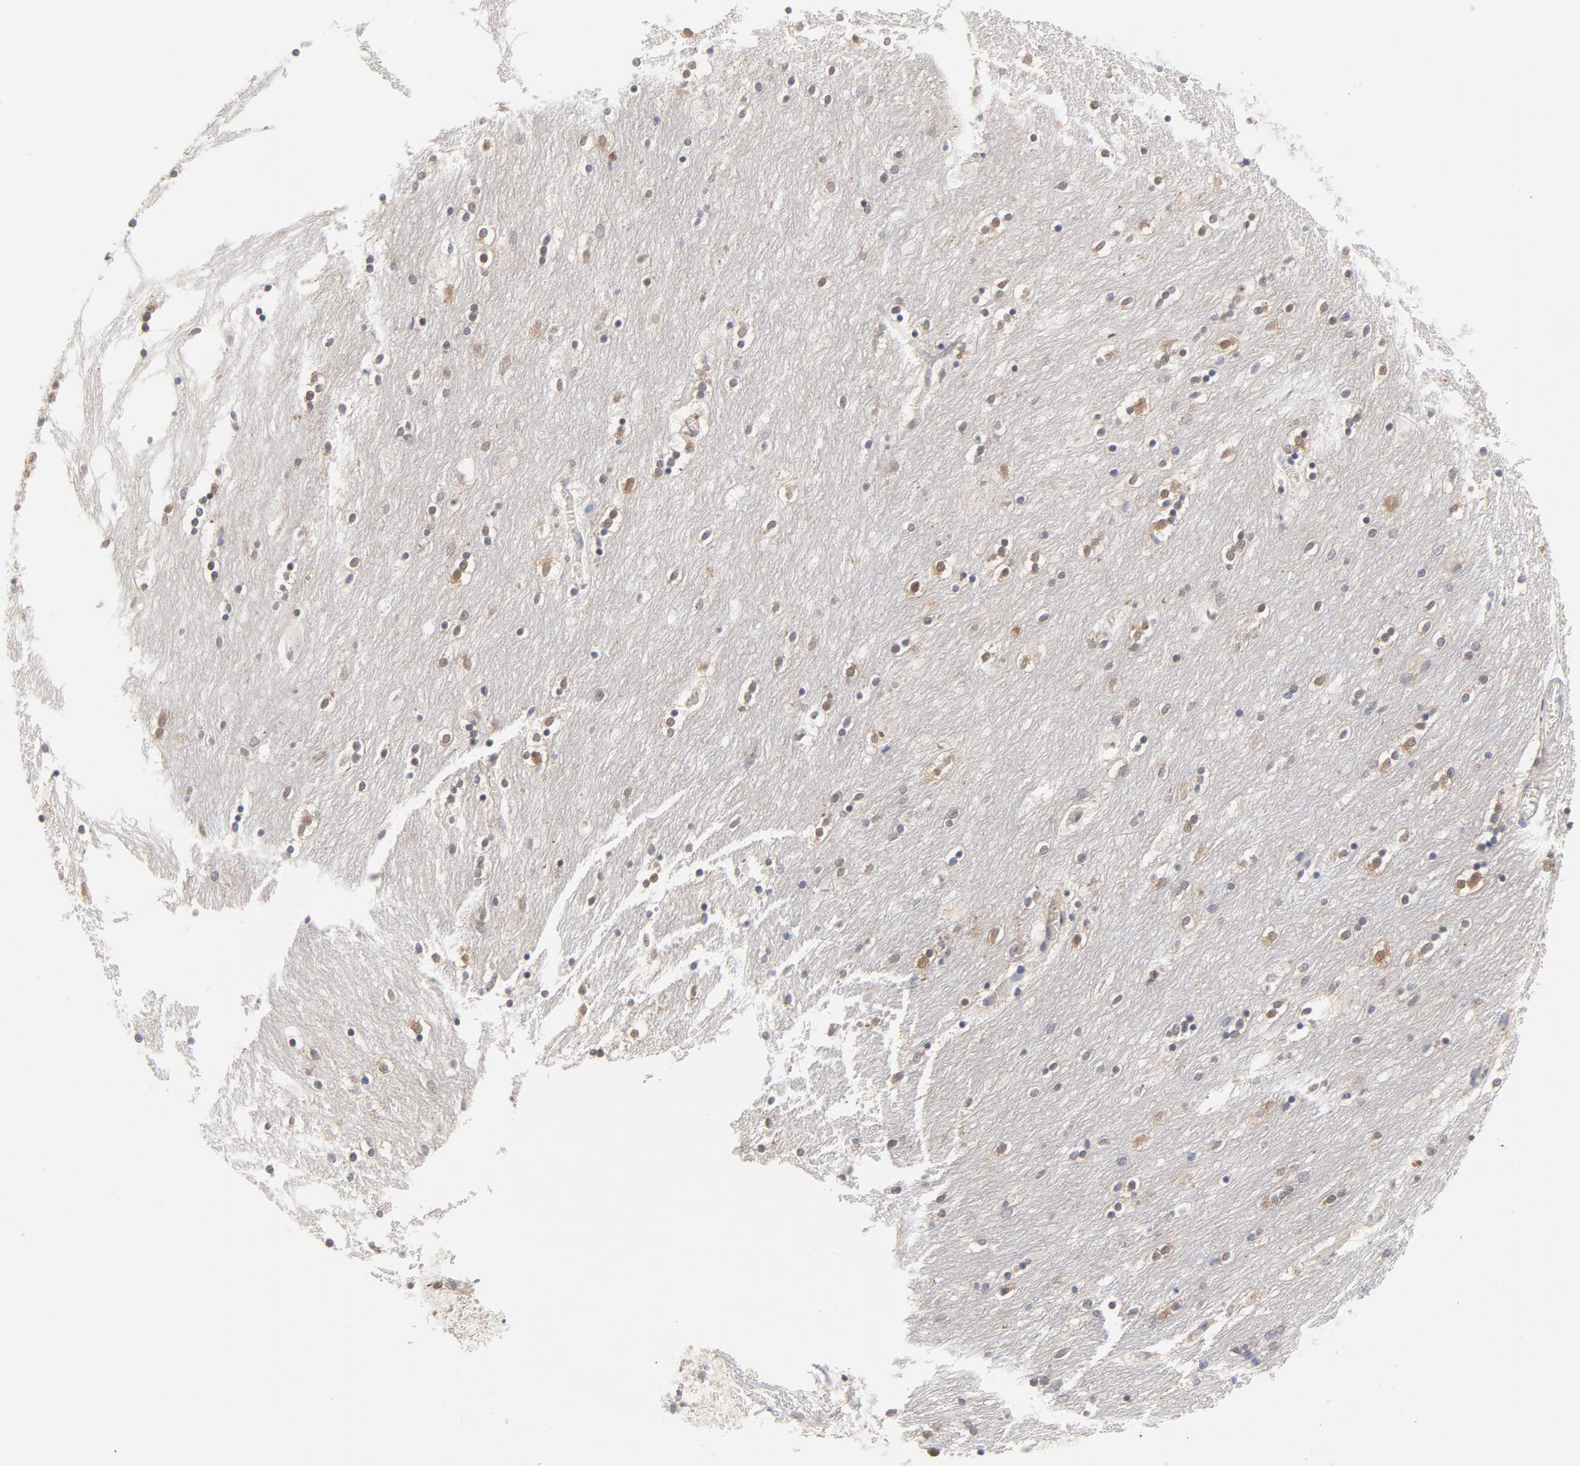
{"staining": {"intensity": "negative", "quantity": "none", "location": "none"}, "tissue": "caudate", "cell_type": "Glial cells", "image_type": "normal", "snomed": [{"axis": "morphology", "description": "Normal tissue, NOS"}, {"axis": "topography", "description": "Lateral ventricle wall"}], "caption": "Immunohistochemistry (IHC) image of benign caudate stained for a protein (brown), which demonstrates no staining in glial cells.", "gene": "UBL4A", "patient": {"sex": "female", "age": 54}}